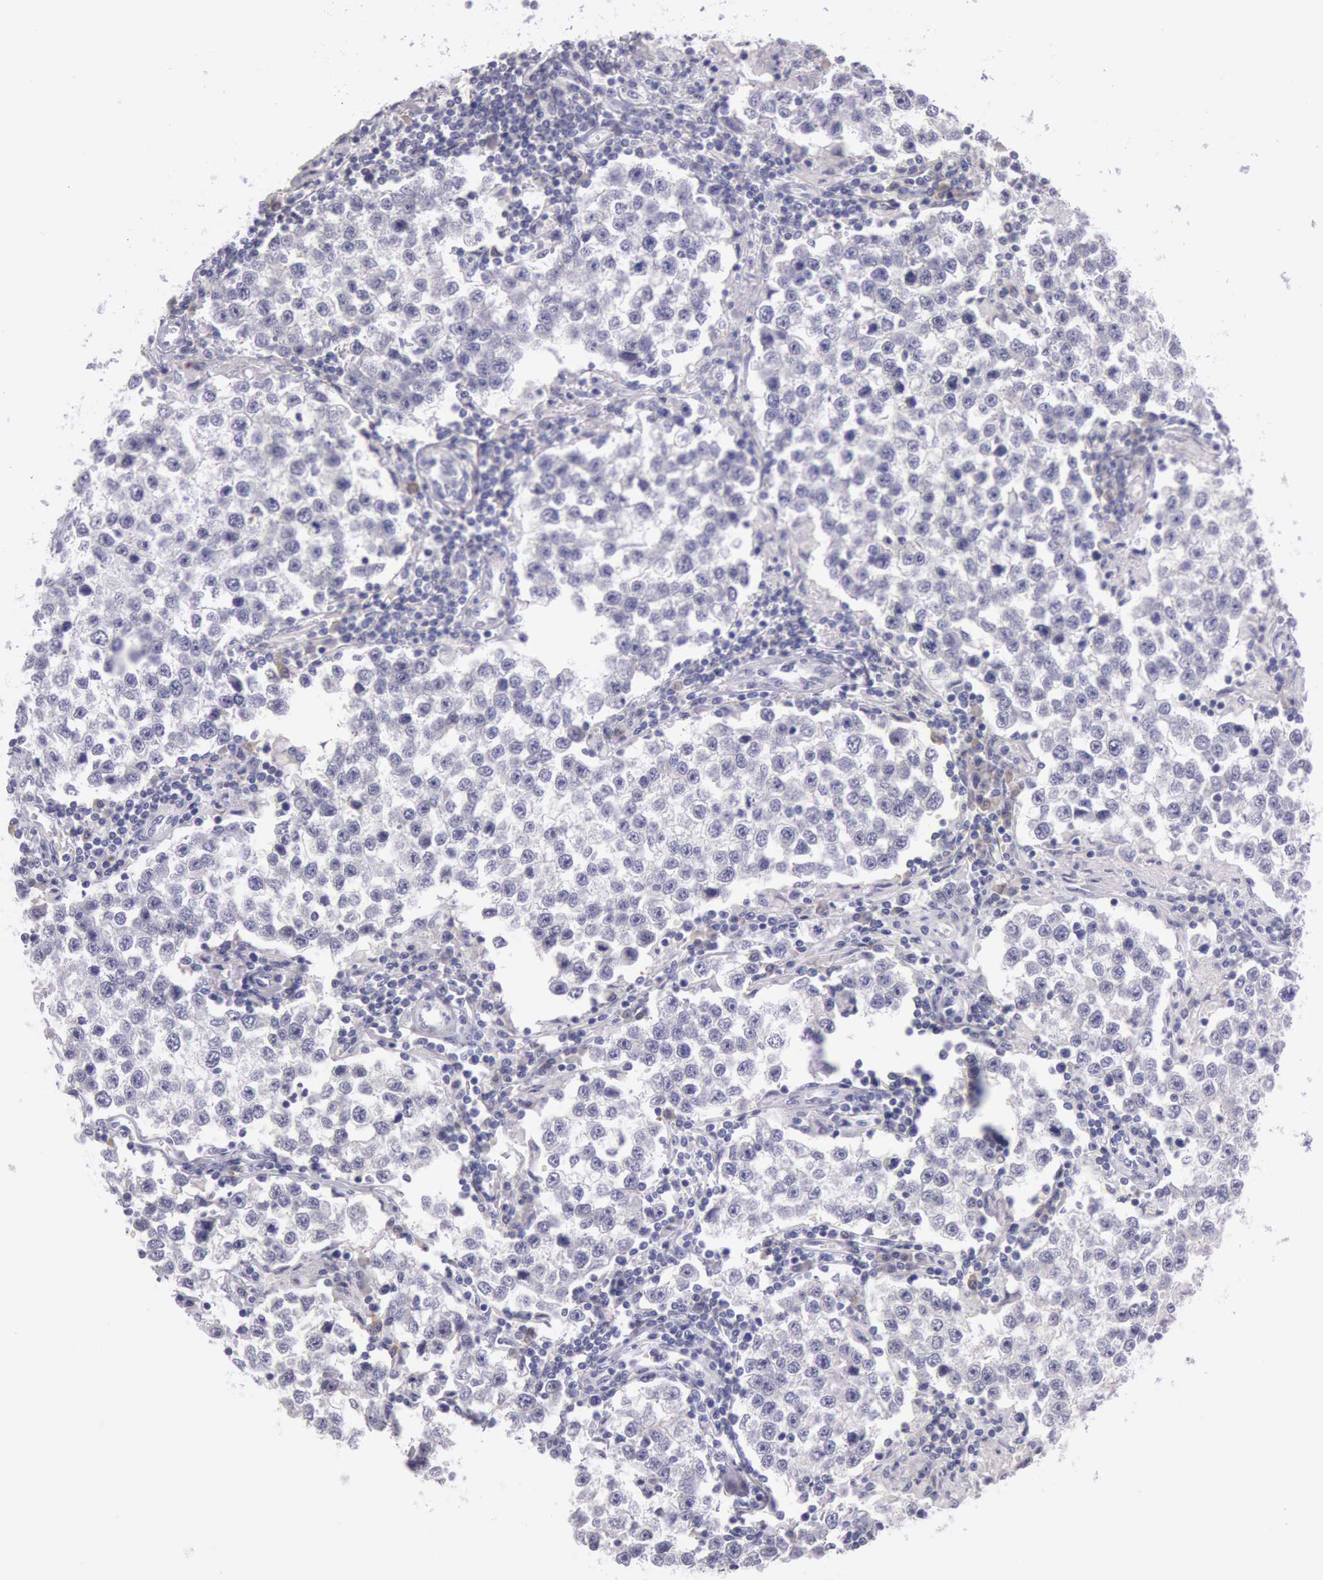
{"staining": {"intensity": "negative", "quantity": "none", "location": "none"}, "tissue": "testis cancer", "cell_type": "Tumor cells", "image_type": "cancer", "snomed": [{"axis": "morphology", "description": "Seminoma, NOS"}, {"axis": "topography", "description": "Testis"}], "caption": "DAB (3,3'-diaminobenzidine) immunohistochemical staining of seminoma (testis) exhibits no significant positivity in tumor cells.", "gene": "EGFR", "patient": {"sex": "male", "age": 36}}